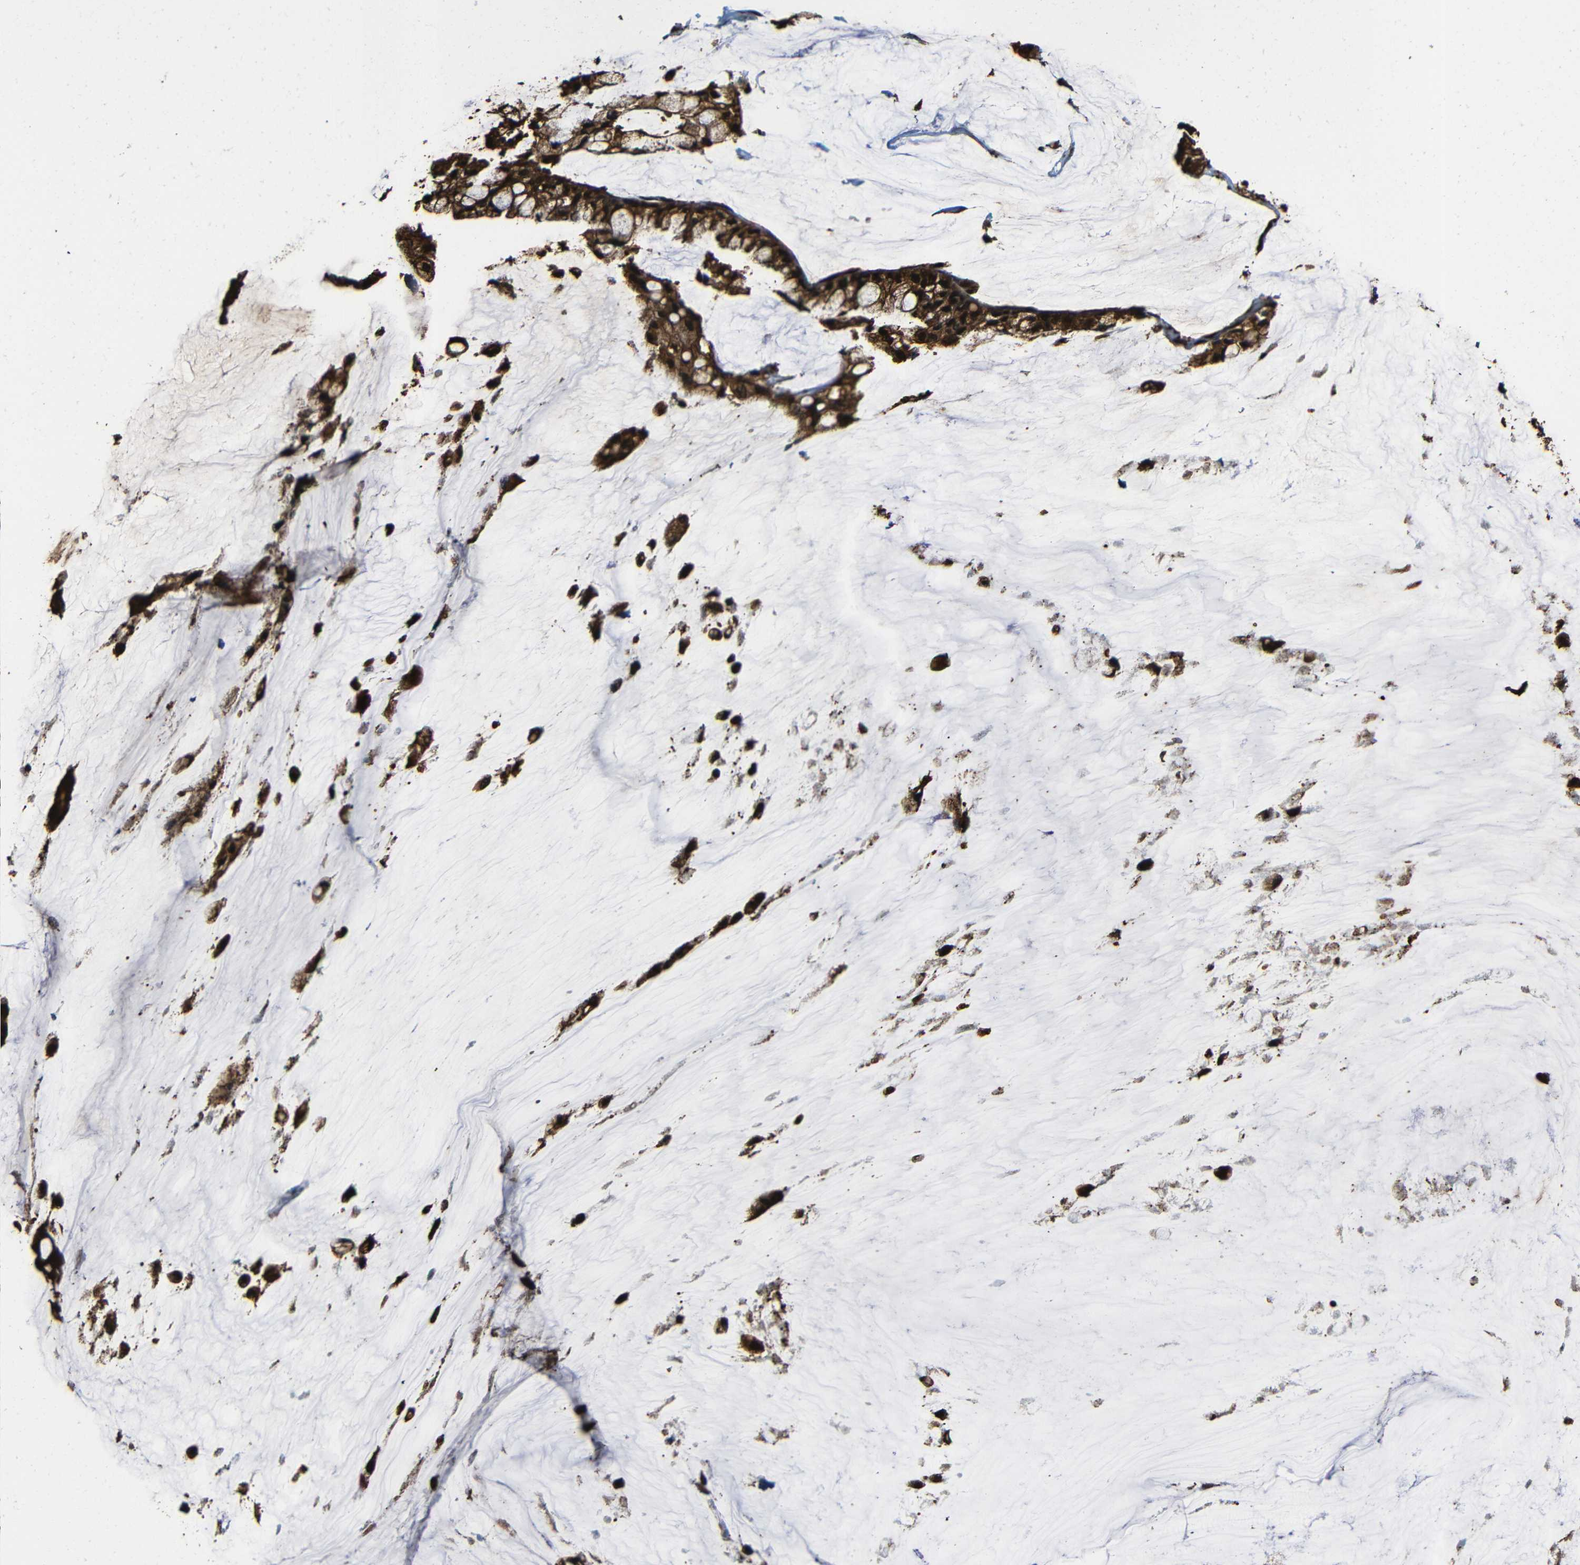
{"staining": {"intensity": "strong", "quantity": ">75%", "location": "cytoplasmic/membranous,nuclear"}, "tissue": "ovarian cancer", "cell_type": "Tumor cells", "image_type": "cancer", "snomed": [{"axis": "morphology", "description": "Cystadenocarcinoma, mucinous, NOS"}, {"axis": "topography", "description": "Ovary"}], "caption": "Immunohistochemical staining of ovarian mucinous cystadenocarcinoma shows strong cytoplasmic/membranous and nuclear protein staining in about >75% of tumor cells.", "gene": "VCP", "patient": {"sex": "female", "age": 39}}